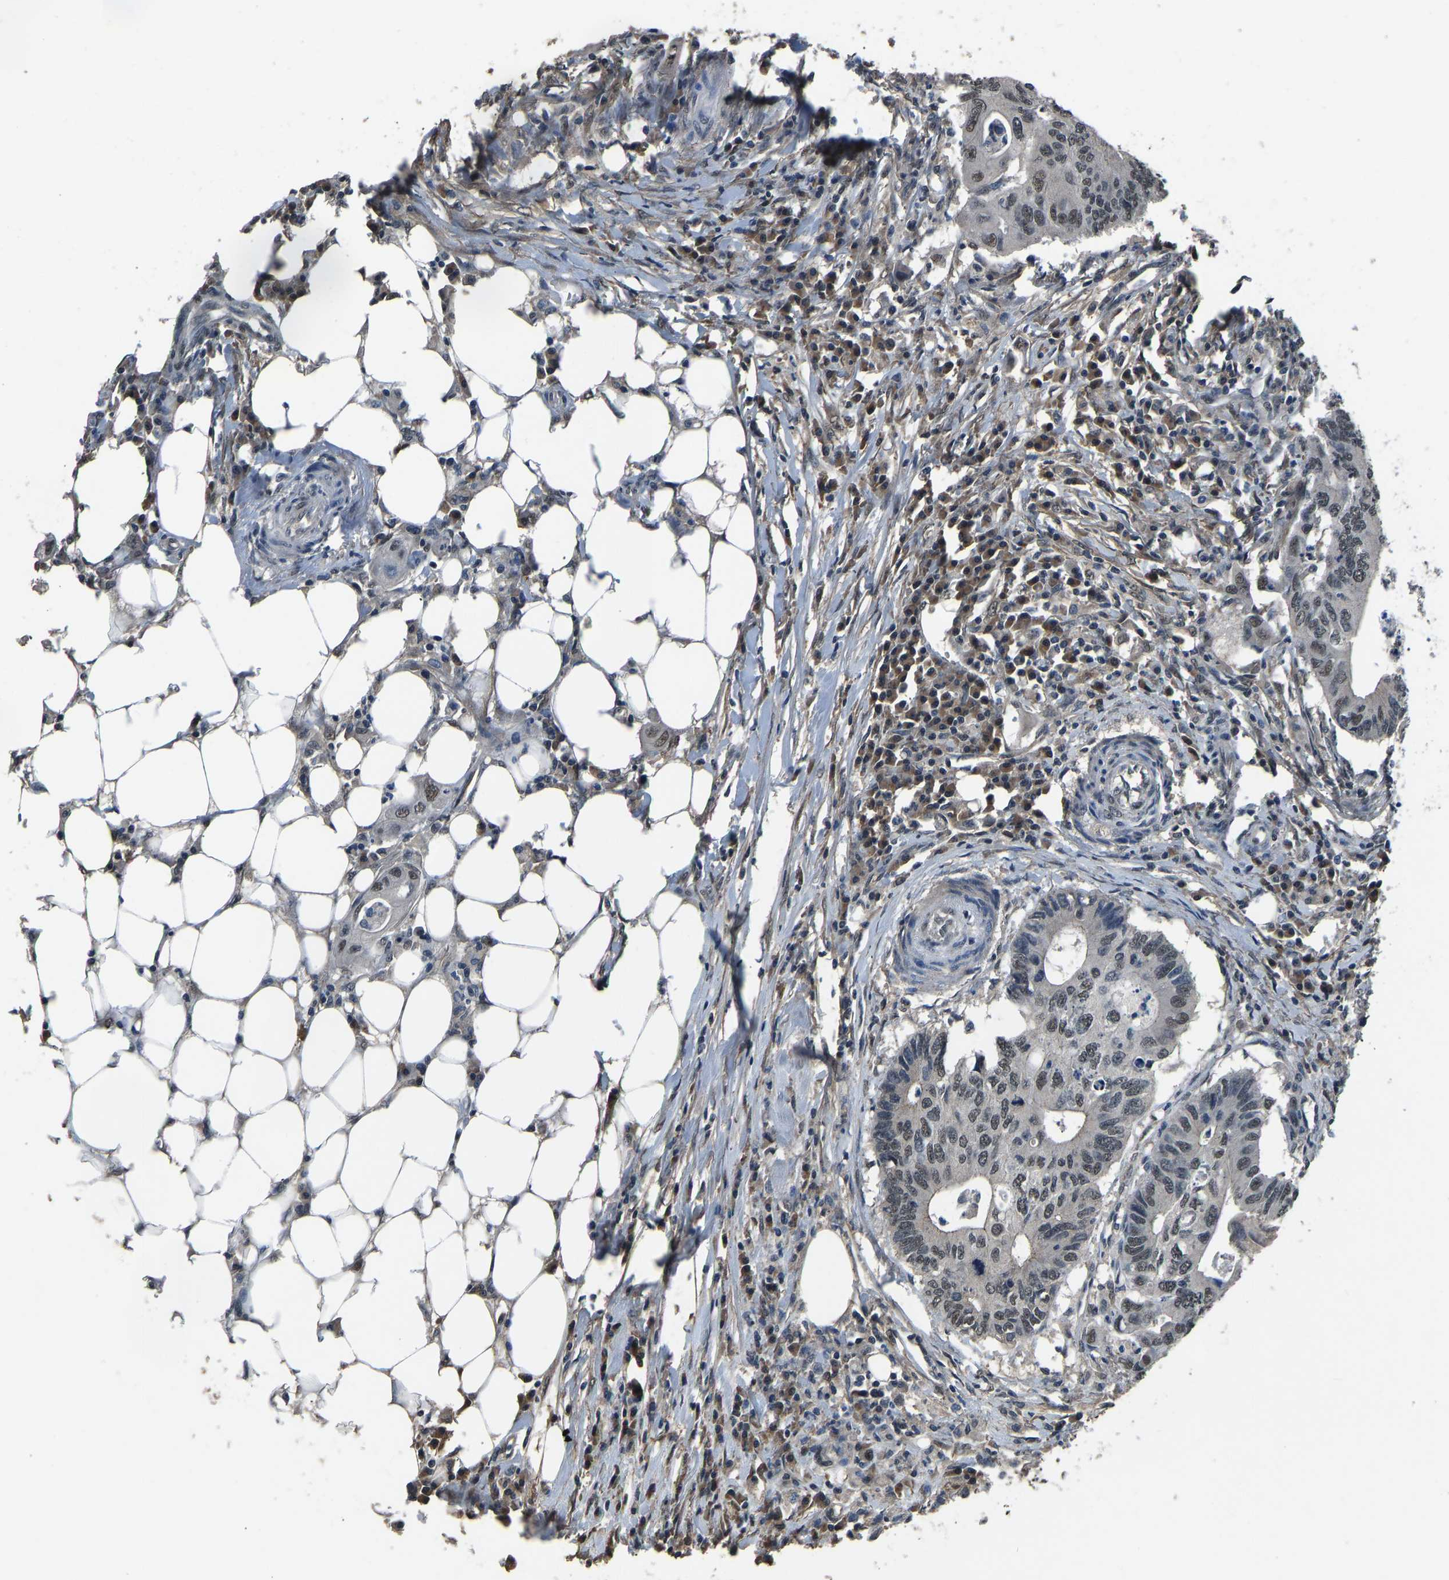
{"staining": {"intensity": "weak", "quantity": ">75%", "location": "nuclear"}, "tissue": "colorectal cancer", "cell_type": "Tumor cells", "image_type": "cancer", "snomed": [{"axis": "morphology", "description": "Adenocarcinoma, NOS"}, {"axis": "topography", "description": "Colon"}], "caption": "Protein staining of adenocarcinoma (colorectal) tissue reveals weak nuclear positivity in about >75% of tumor cells. (IHC, brightfield microscopy, high magnification).", "gene": "TOX4", "patient": {"sex": "male", "age": 71}}